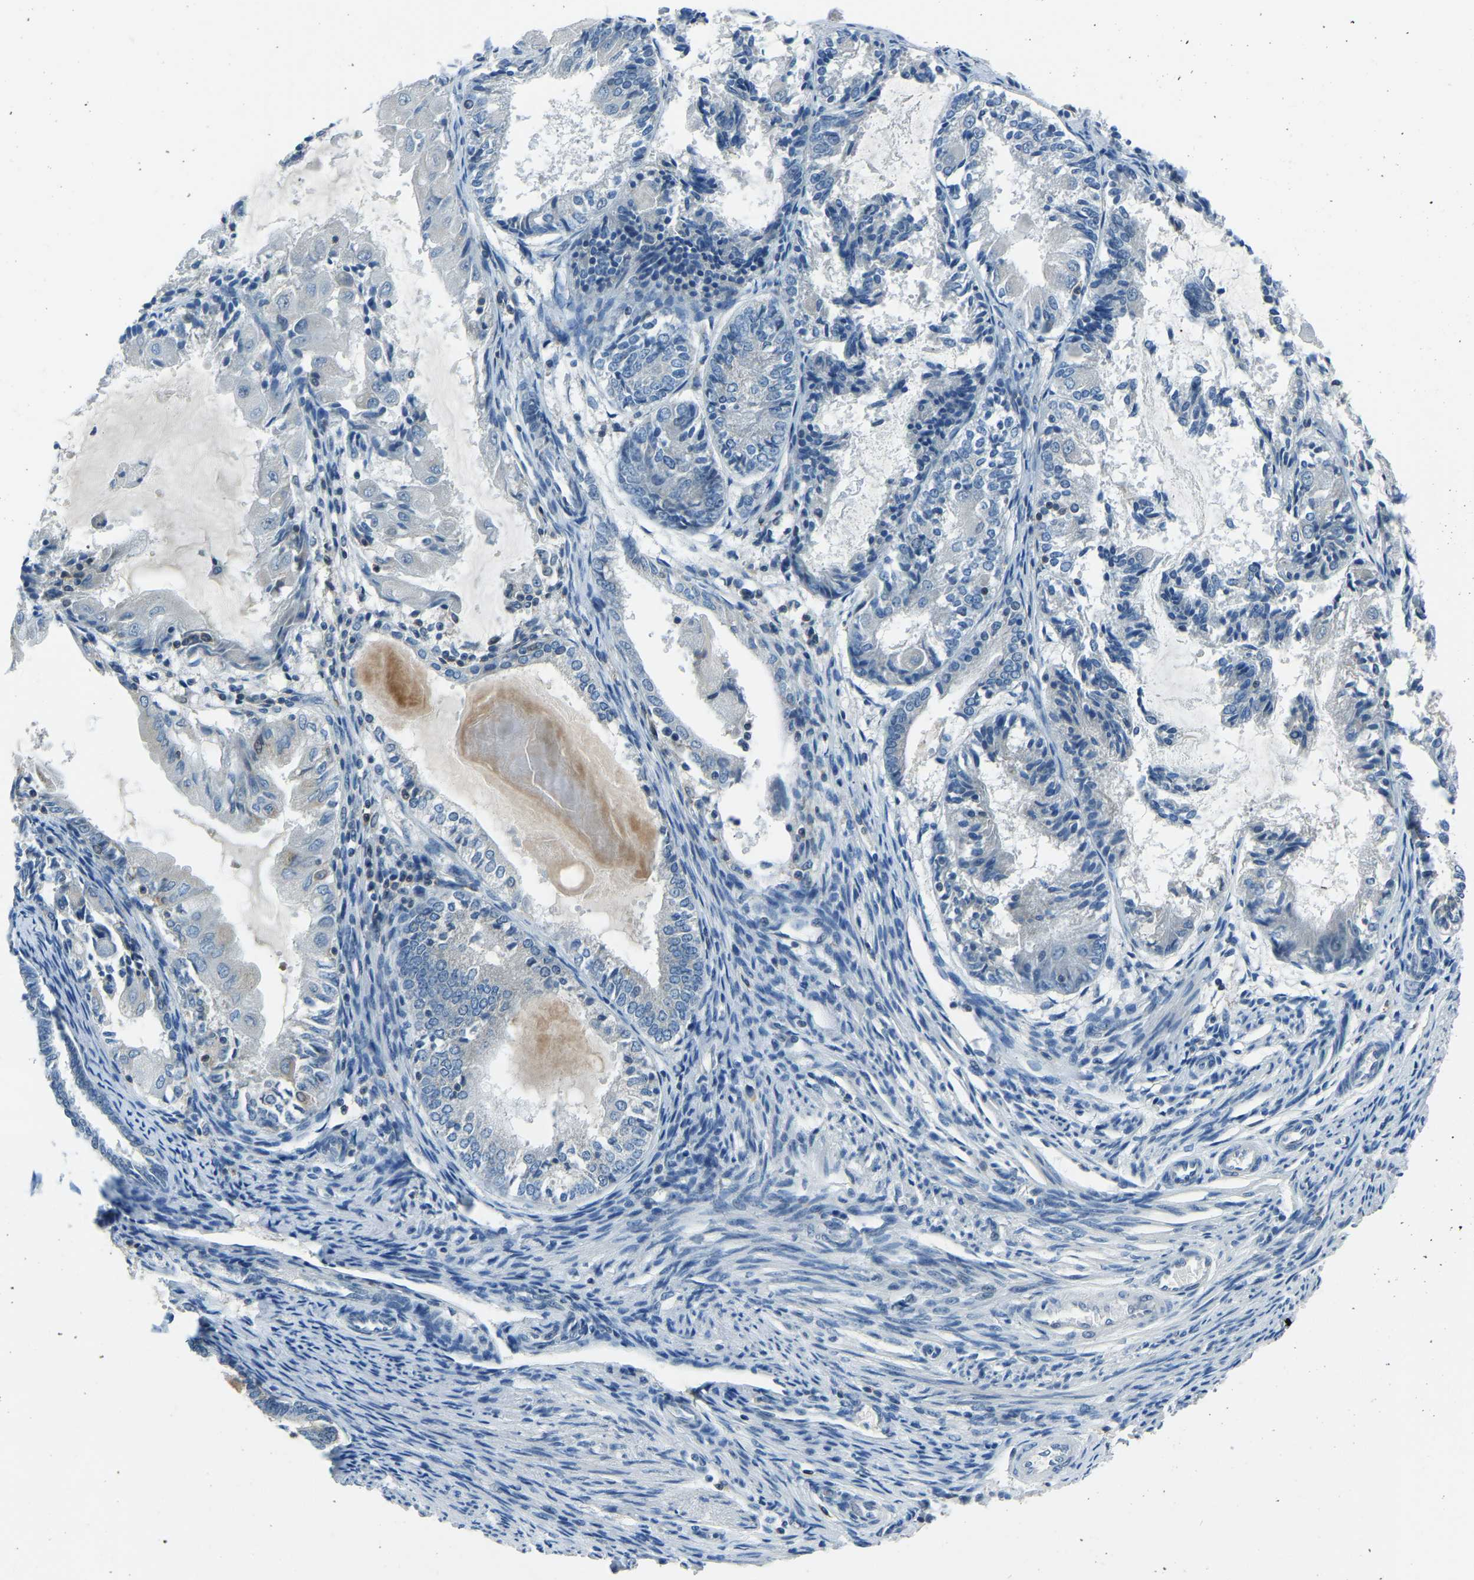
{"staining": {"intensity": "negative", "quantity": "none", "location": "none"}, "tissue": "endometrial cancer", "cell_type": "Tumor cells", "image_type": "cancer", "snomed": [{"axis": "morphology", "description": "Adenocarcinoma, NOS"}, {"axis": "topography", "description": "Endometrium"}], "caption": "The micrograph demonstrates no staining of tumor cells in adenocarcinoma (endometrial).", "gene": "XIRP1", "patient": {"sex": "female", "age": 81}}